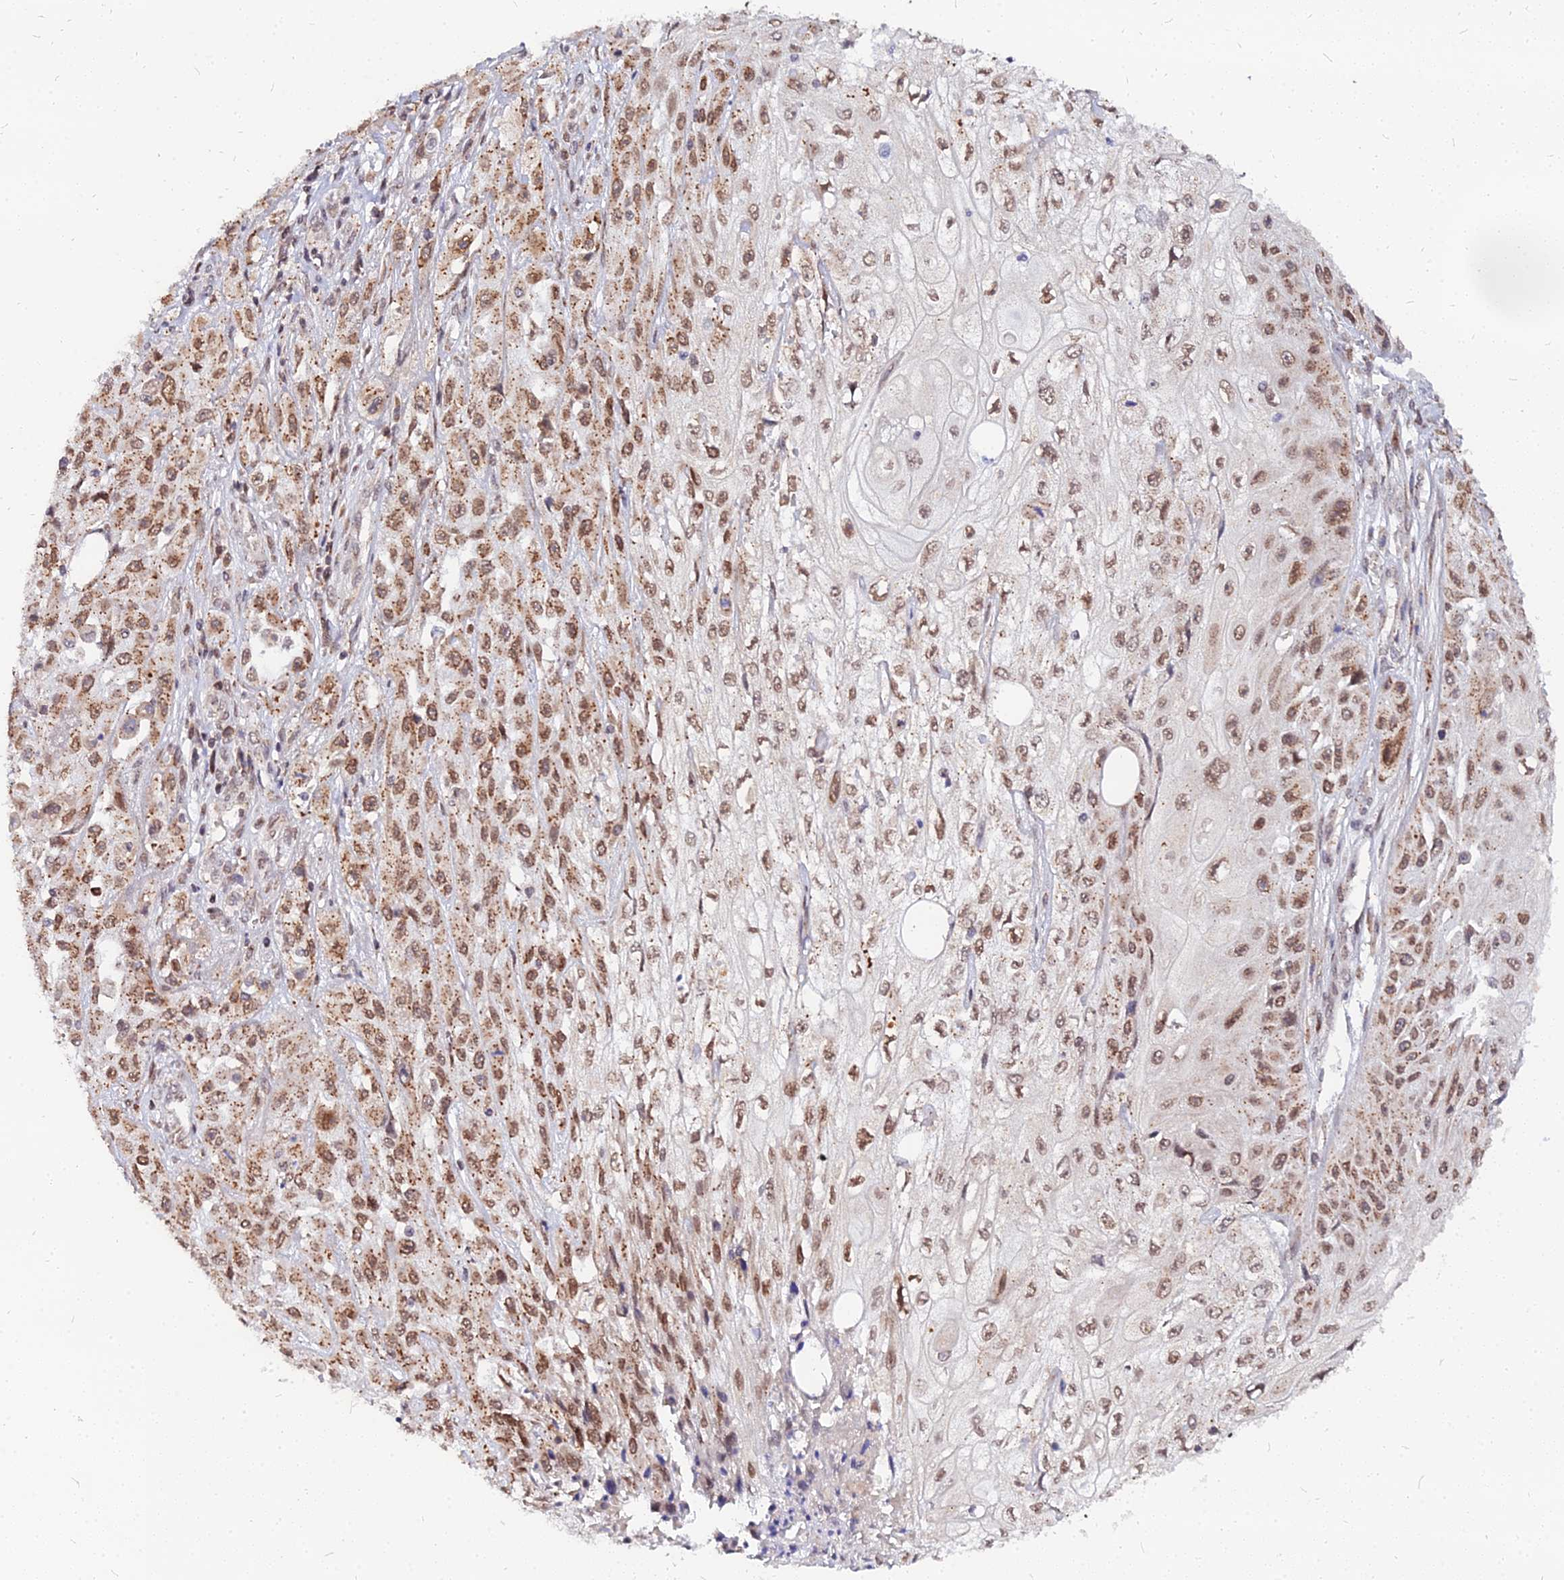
{"staining": {"intensity": "moderate", "quantity": ">75%", "location": "nuclear"}, "tissue": "skin cancer", "cell_type": "Tumor cells", "image_type": "cancer", "snomed": [{"axis": "morphology", "description": "Squamous cell carcinoma, NOS"}, {"axis": "morphology", "description": "Squamous cell carcinoma, metastatic, NOS"}, {"axis": "topography", "description": "Skin"}, {"axis": "topography", "description": "Lymph node"}], "caption": "An image of human skin metastatic squamous cell carcinoma stained for a protein reveals moderate nuclear brown staining in tumor cells.", "gene": "RNF121", "patient": {"sex": "male", "age": 75}}